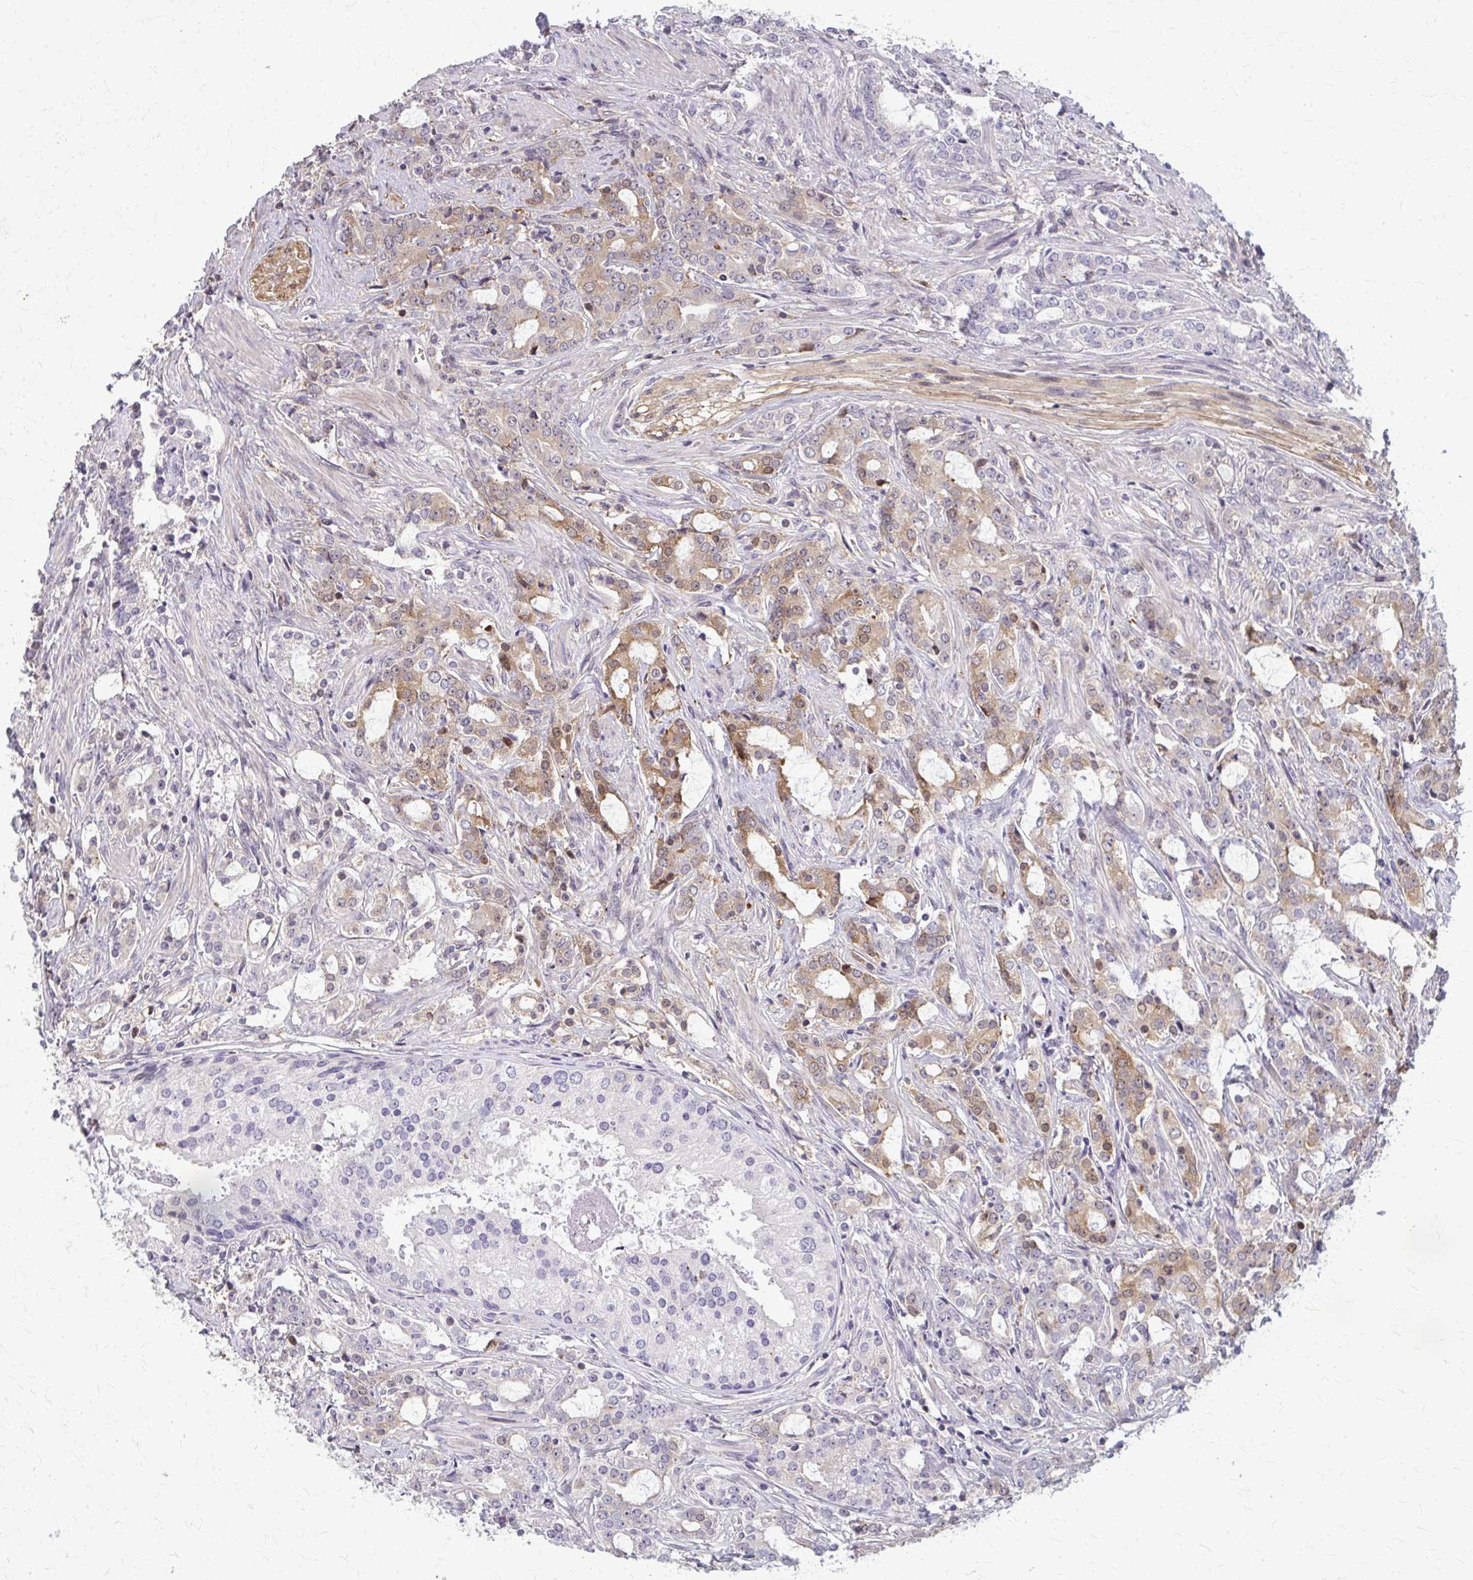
{"staining": {"intensity": "moderate", "quantity": "<25%", "location": "cytoplasmic/membranous"}, "tissue": "prostate cancer", "cell_type": "Tumor cells", "image_type": "cancer", "snomed": [{"axis": "morphology", "description": "Adenocarcinoma, Medium grade"}, {"axis": "topography", "description": "Prostate"}], "caption": "Approximately <25% of tumor cells in prostate cancer display moderate cytoplasmic/membranous protein staining as visualized by brown immunohistochemical staining.", "gene": "ZNF34", "patient": {"sex": "male", "age": 57}}